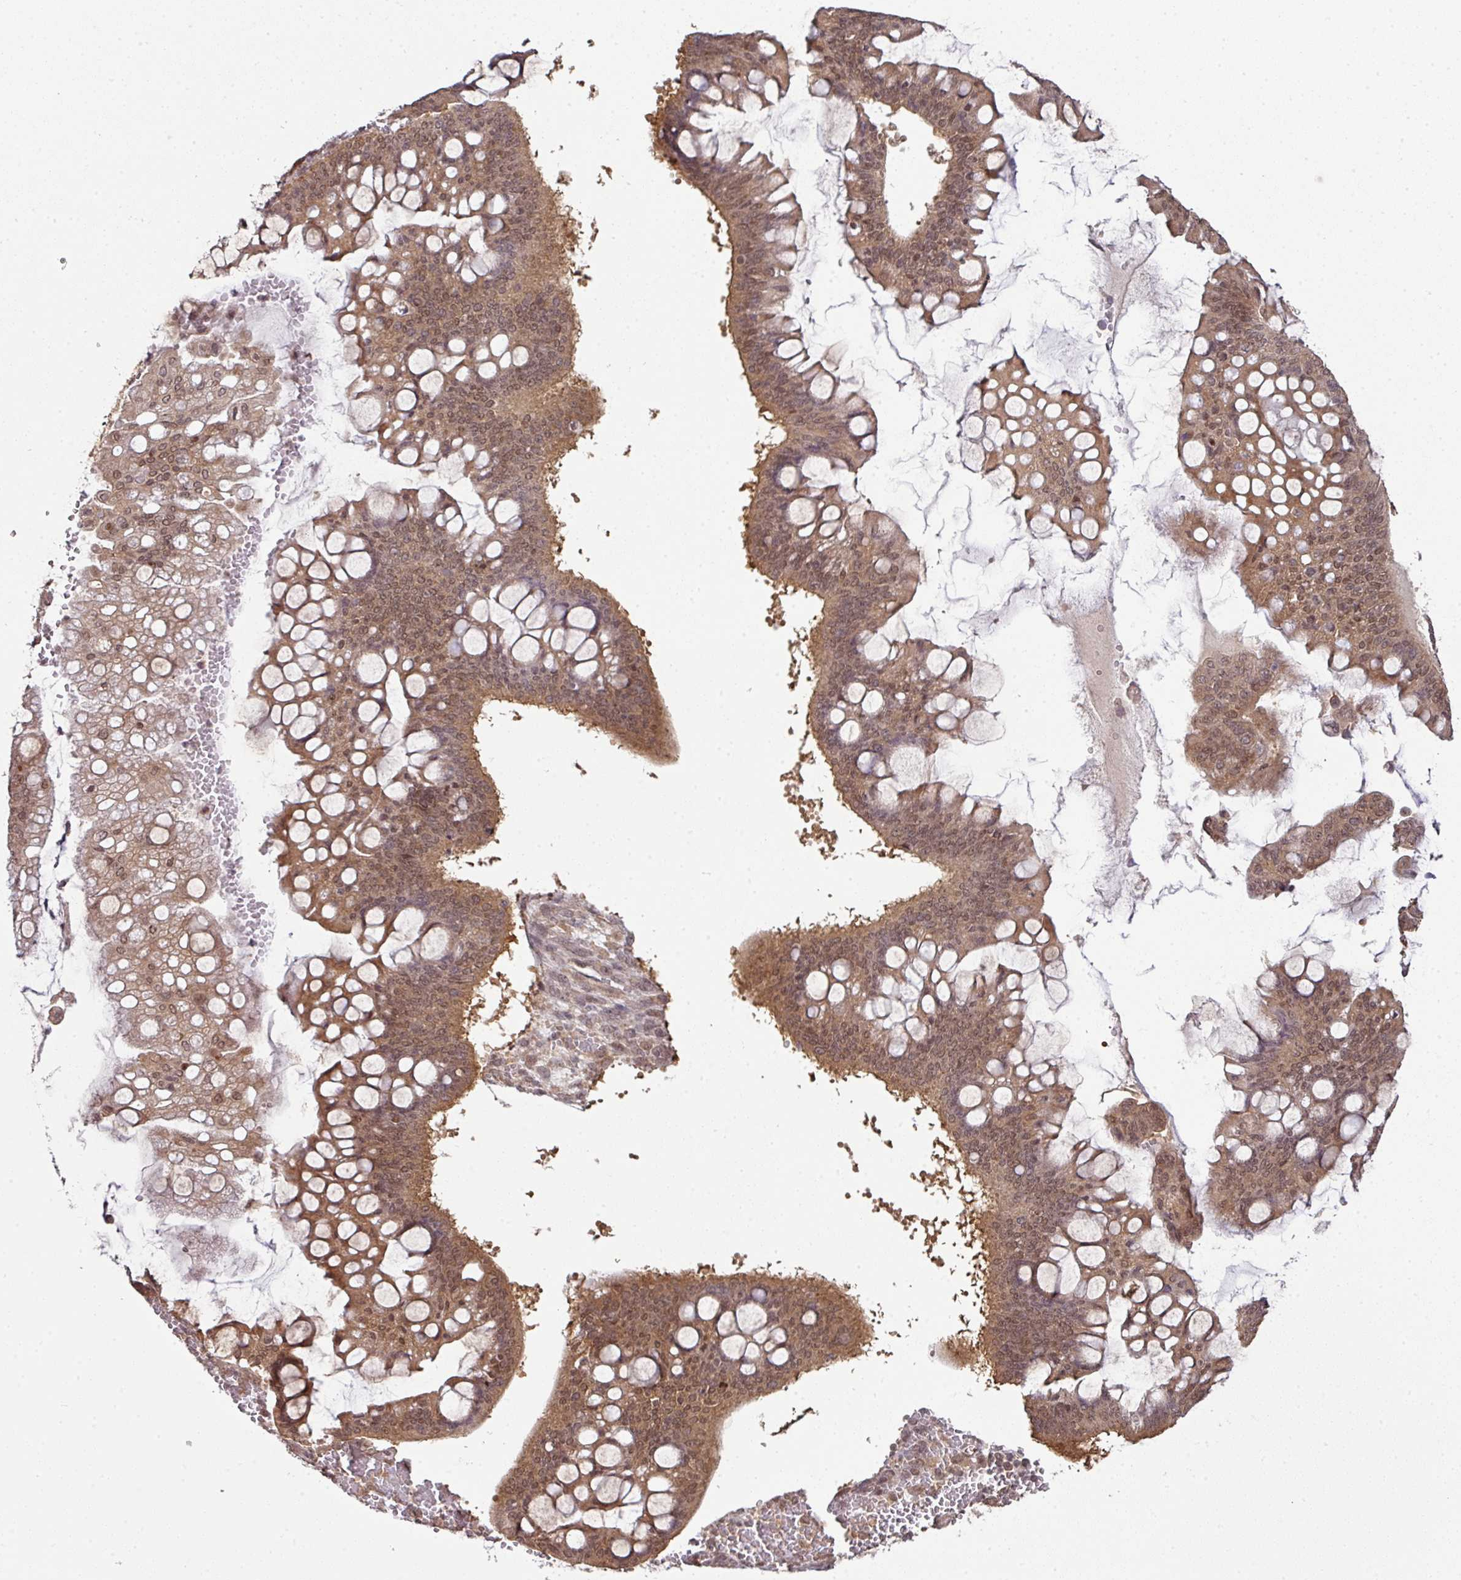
{"staining": {"intensity": "moderate", "quantity": ">75%", "location": "cytoplasmic/membranous,nuclear"}, "tissue": "ovarian cancer", "cell_type": "Tumor cells", "image_type": "cancer", "snomed": [{"axis": "morphology", "description": "Cystadenocarcinoma, mucinous, NOS"}, {"axis": "topography", "description": "Ovary"}], "caption": "Protein staining of ovarian mucinous cystadenocarcinoma tissue displays moderate cytoplasmic/membranous and nuclear staining in approximately >75% of tumor cells.", "gene": "ANKRD18A", "patient": {"sex": "female", "age": 73}}